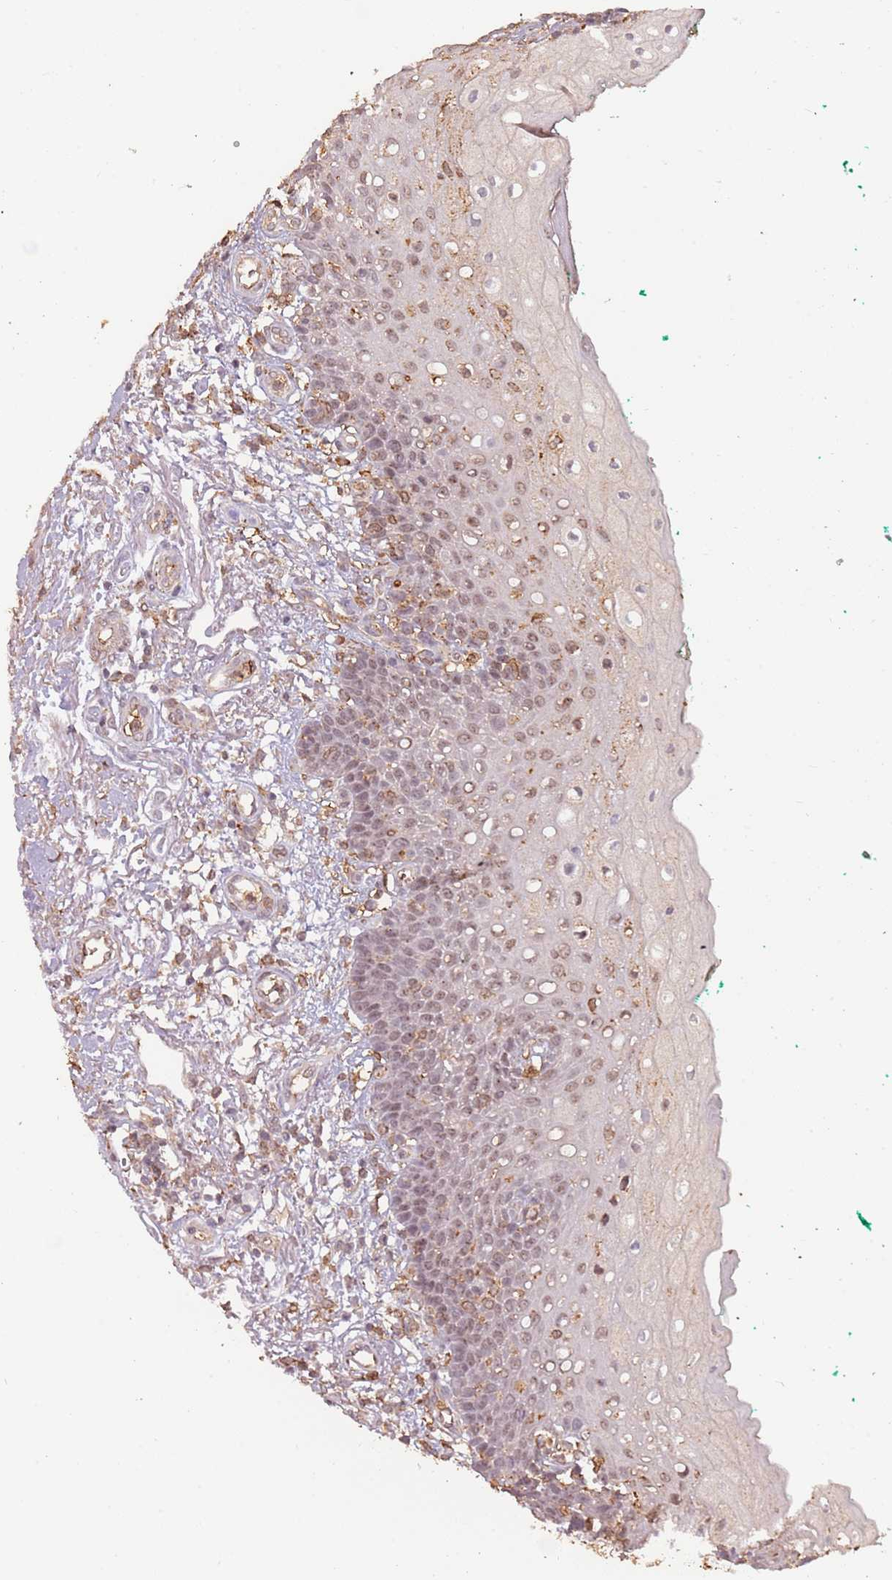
{"staining": {"intensity": "weak", "quantity": ">75%", "location": "nuclear"}, "tissue": "oral mucosa", "cell_type": "Squamous epithelial cells", "image_type": "normal", "snomed": [{"axis": "morphology", "description": "Normal tissue, NOS"}, {"axis": "morphology", "description": "Squamous cell carcinoma, NOS"}, {"axis": "topography", "description": "Oral tissue"}, {"axis": "topography", "description": "Tounge, NOS"}, {"axis": "topography", "description": "Head-Neck"}], "caption": "Unremarkable oral mucosa displays weak nuclear staining in approximately >75% of squamous epithelial cells Nuclei are stained in blue..", "gene": "ATOSB", "patient": {"sex": "male", "age": 79}}